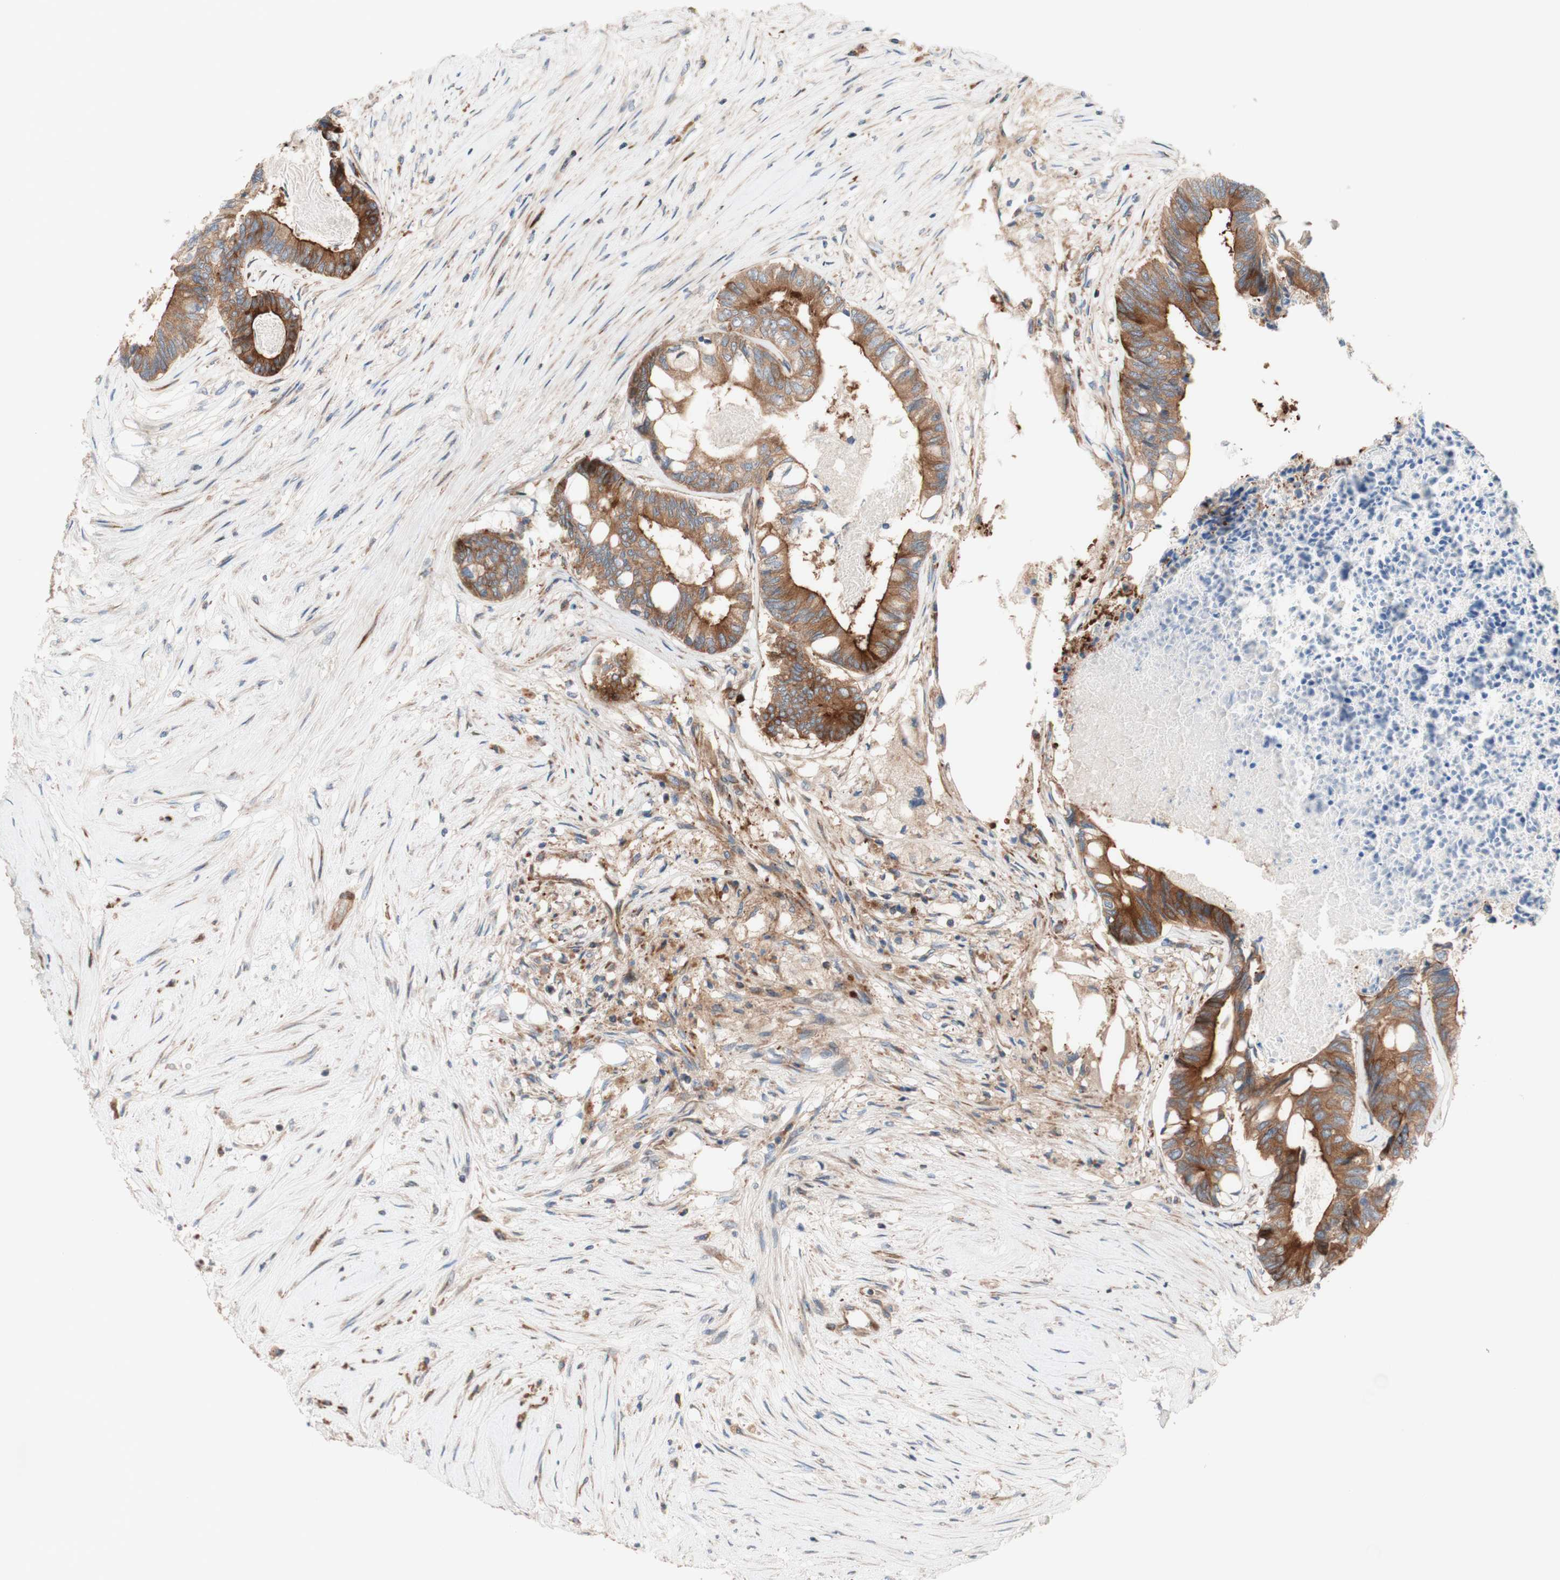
{"staining": {"intensity": "moderate", "quantity": ">75%", "location": "cytoplasmic/membranous"}, "tissue": "colorectal cancer", "cell_type": "Tumor cells", "image_type": "cancer", "snomed": [{"axis": "morphology", "description": "Adenocarcinoma, NOS"}, {"axis": "topography", "description": "Rectum"}], "caption": "Immunohistochemical staining of human colorectal adenocarcinoma shows medium levels of moderate cytoplasmic/membranous protein expression in about >75% of tumor cells. (Stains: DAB in brown, nuclei in blue, Microscopy: brightfield microscopy at high magnification).", "gene": "CCN4", "patient": {"sex": "male", "age": 63}}